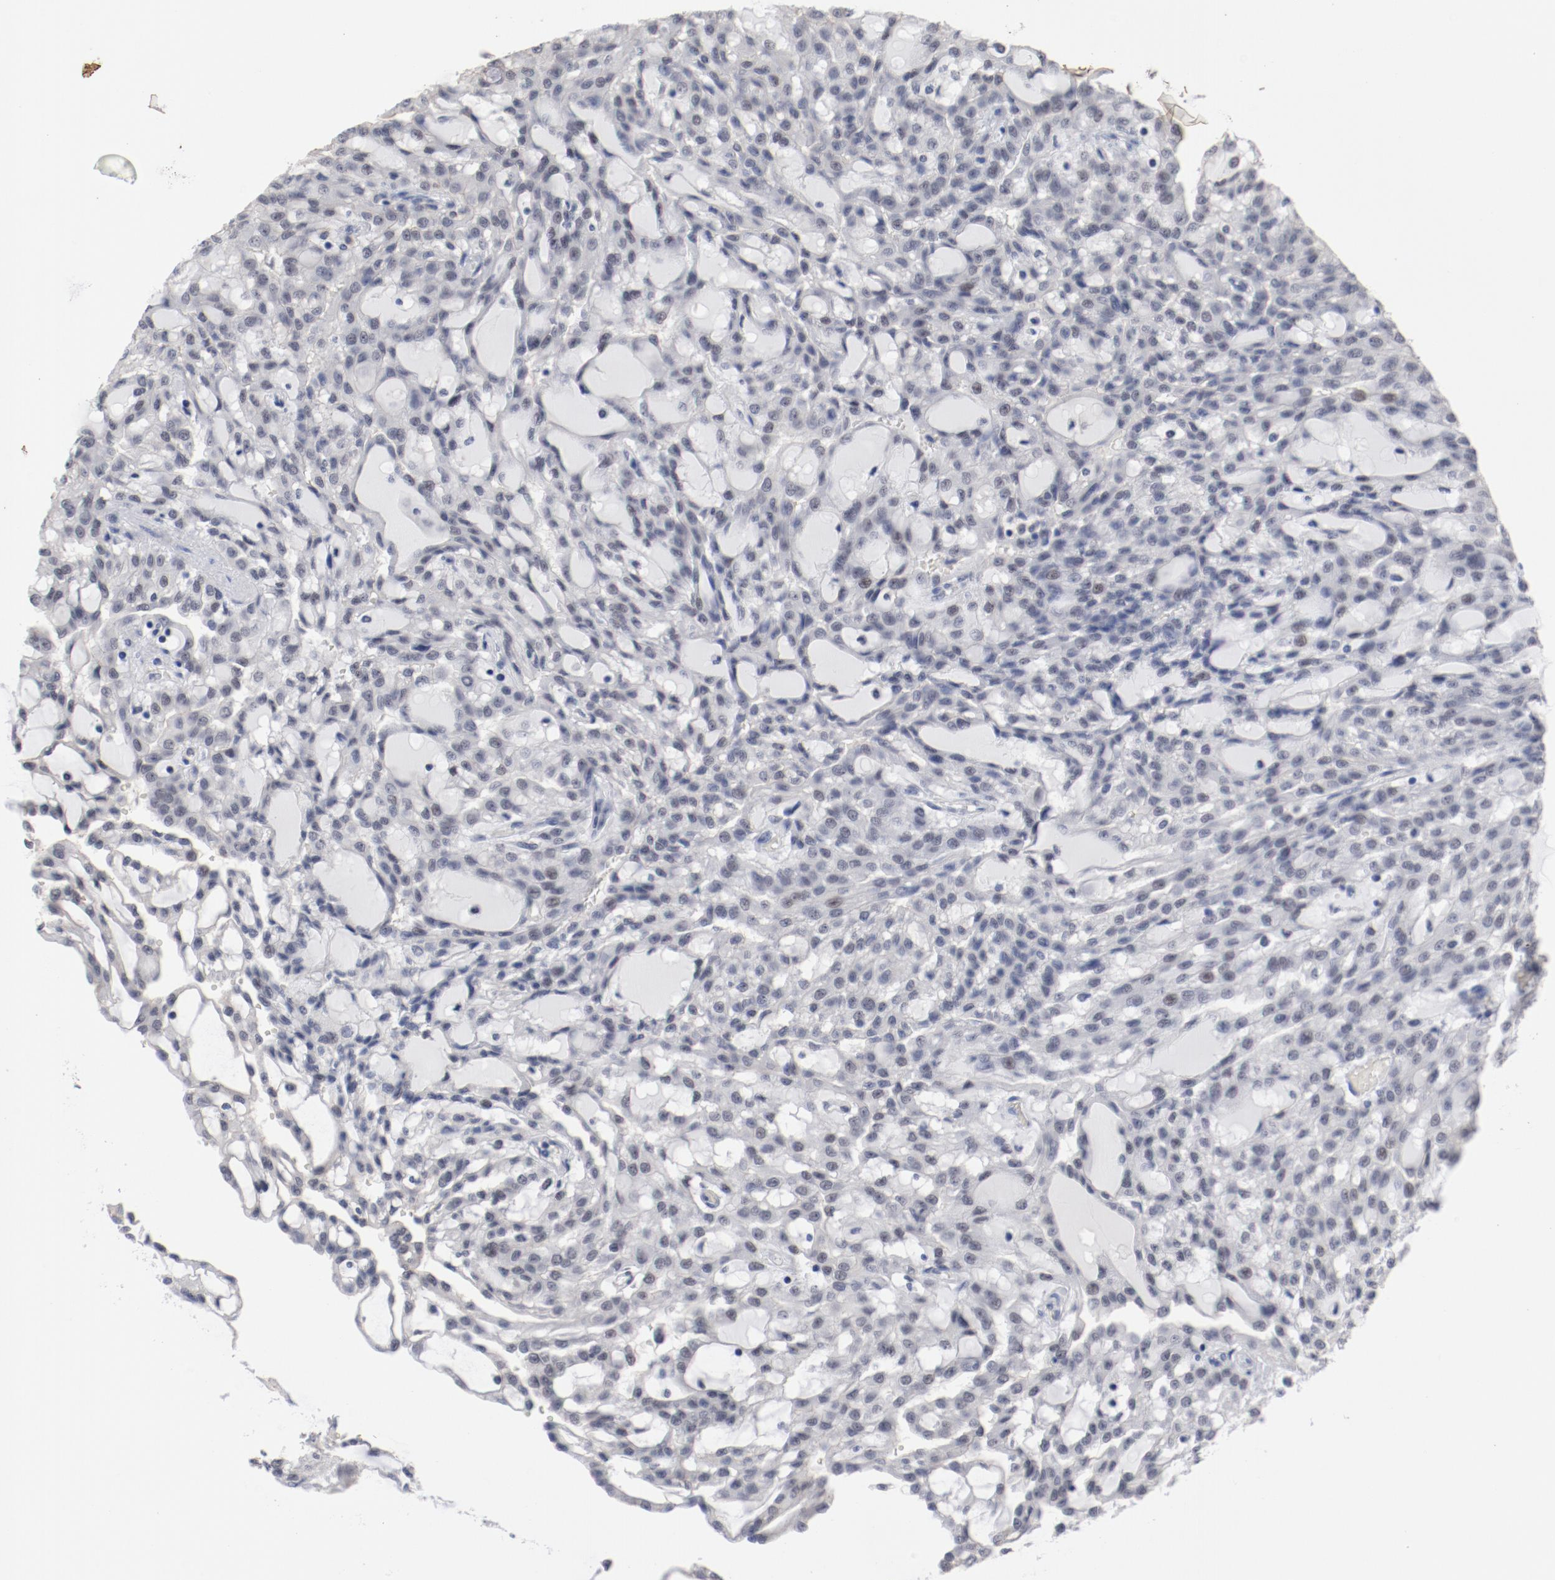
{"staining": {"intensity": "negative", "quantity": "none", "location": "none"}, "tissue": "renal cancer", "cell_type": "Tumor cells", "image_type": "cancer", "snomed": [{"axis": "morphology", "description": "Adenocarcinoma, NOS"}, {"axis": "topography", "description": "Kidney"}], "caption": "Renal cancer (adenocarcinoma) was stained to show a protein in brown. There is no significant expression in tumor cells.", "gene": "ANKLE2", "patient": {"sex": "male", "age": 63}}